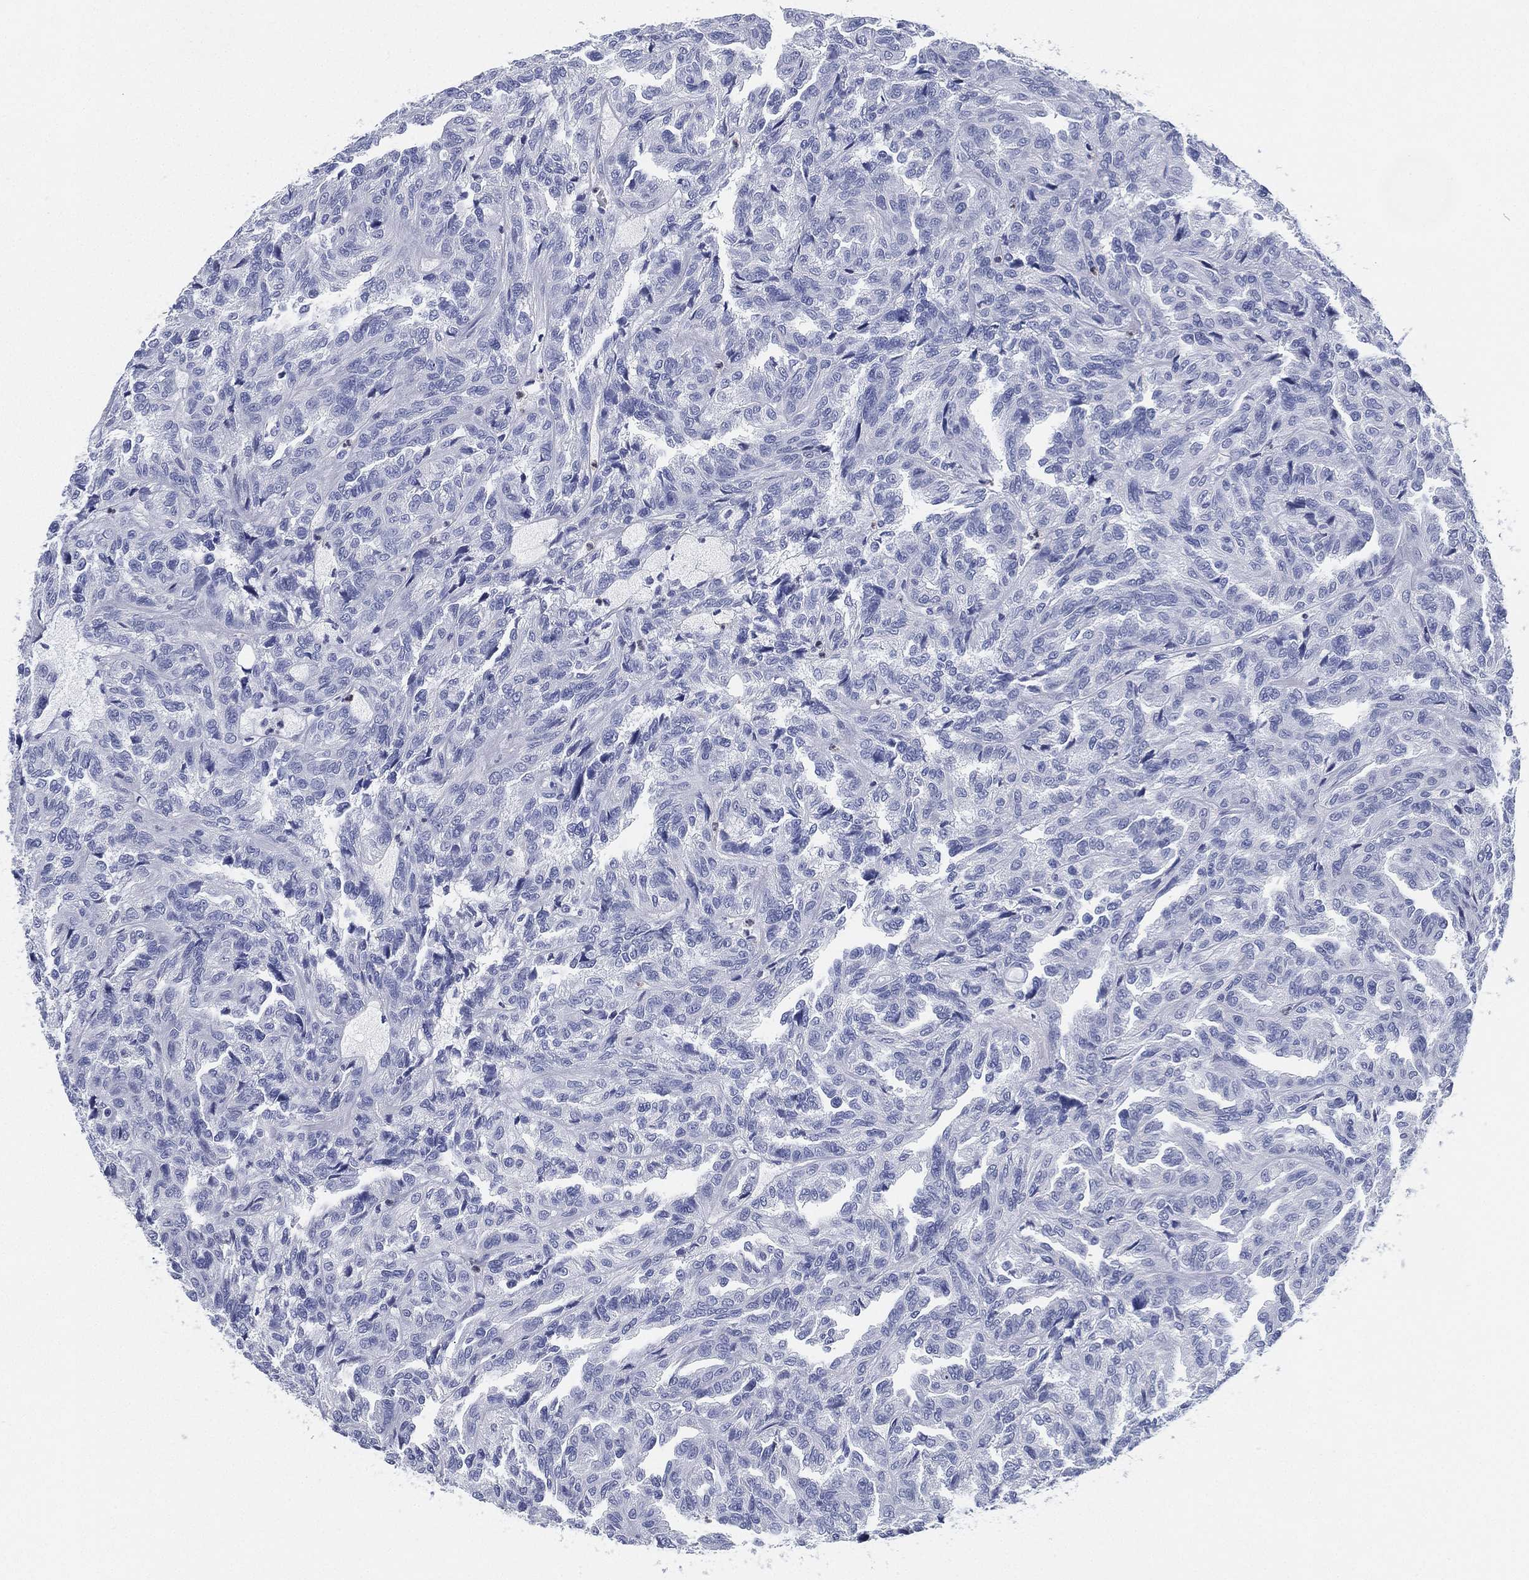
{"staining": {"intensity": "negative", "quantity": "none", "location": "none"}, "tissue": "renal cancer", "cell_type": "Tumor cells", "image_type": "cancer", "snomed": [{"axis": "morphology", "description": "Adenocarcinoma, NOS"}, {"axis": "topography", "description": "Kidney"}], "caption": "Renal cancer was stained to show a protein in brown. There is no significant staining in tumor cells. The staining is performed using DAB brown chromogen with nuclei counter-stained in using hematoxylin.", "gene": "DEFB121", "patient": {"sex": "male", "age": 79}}